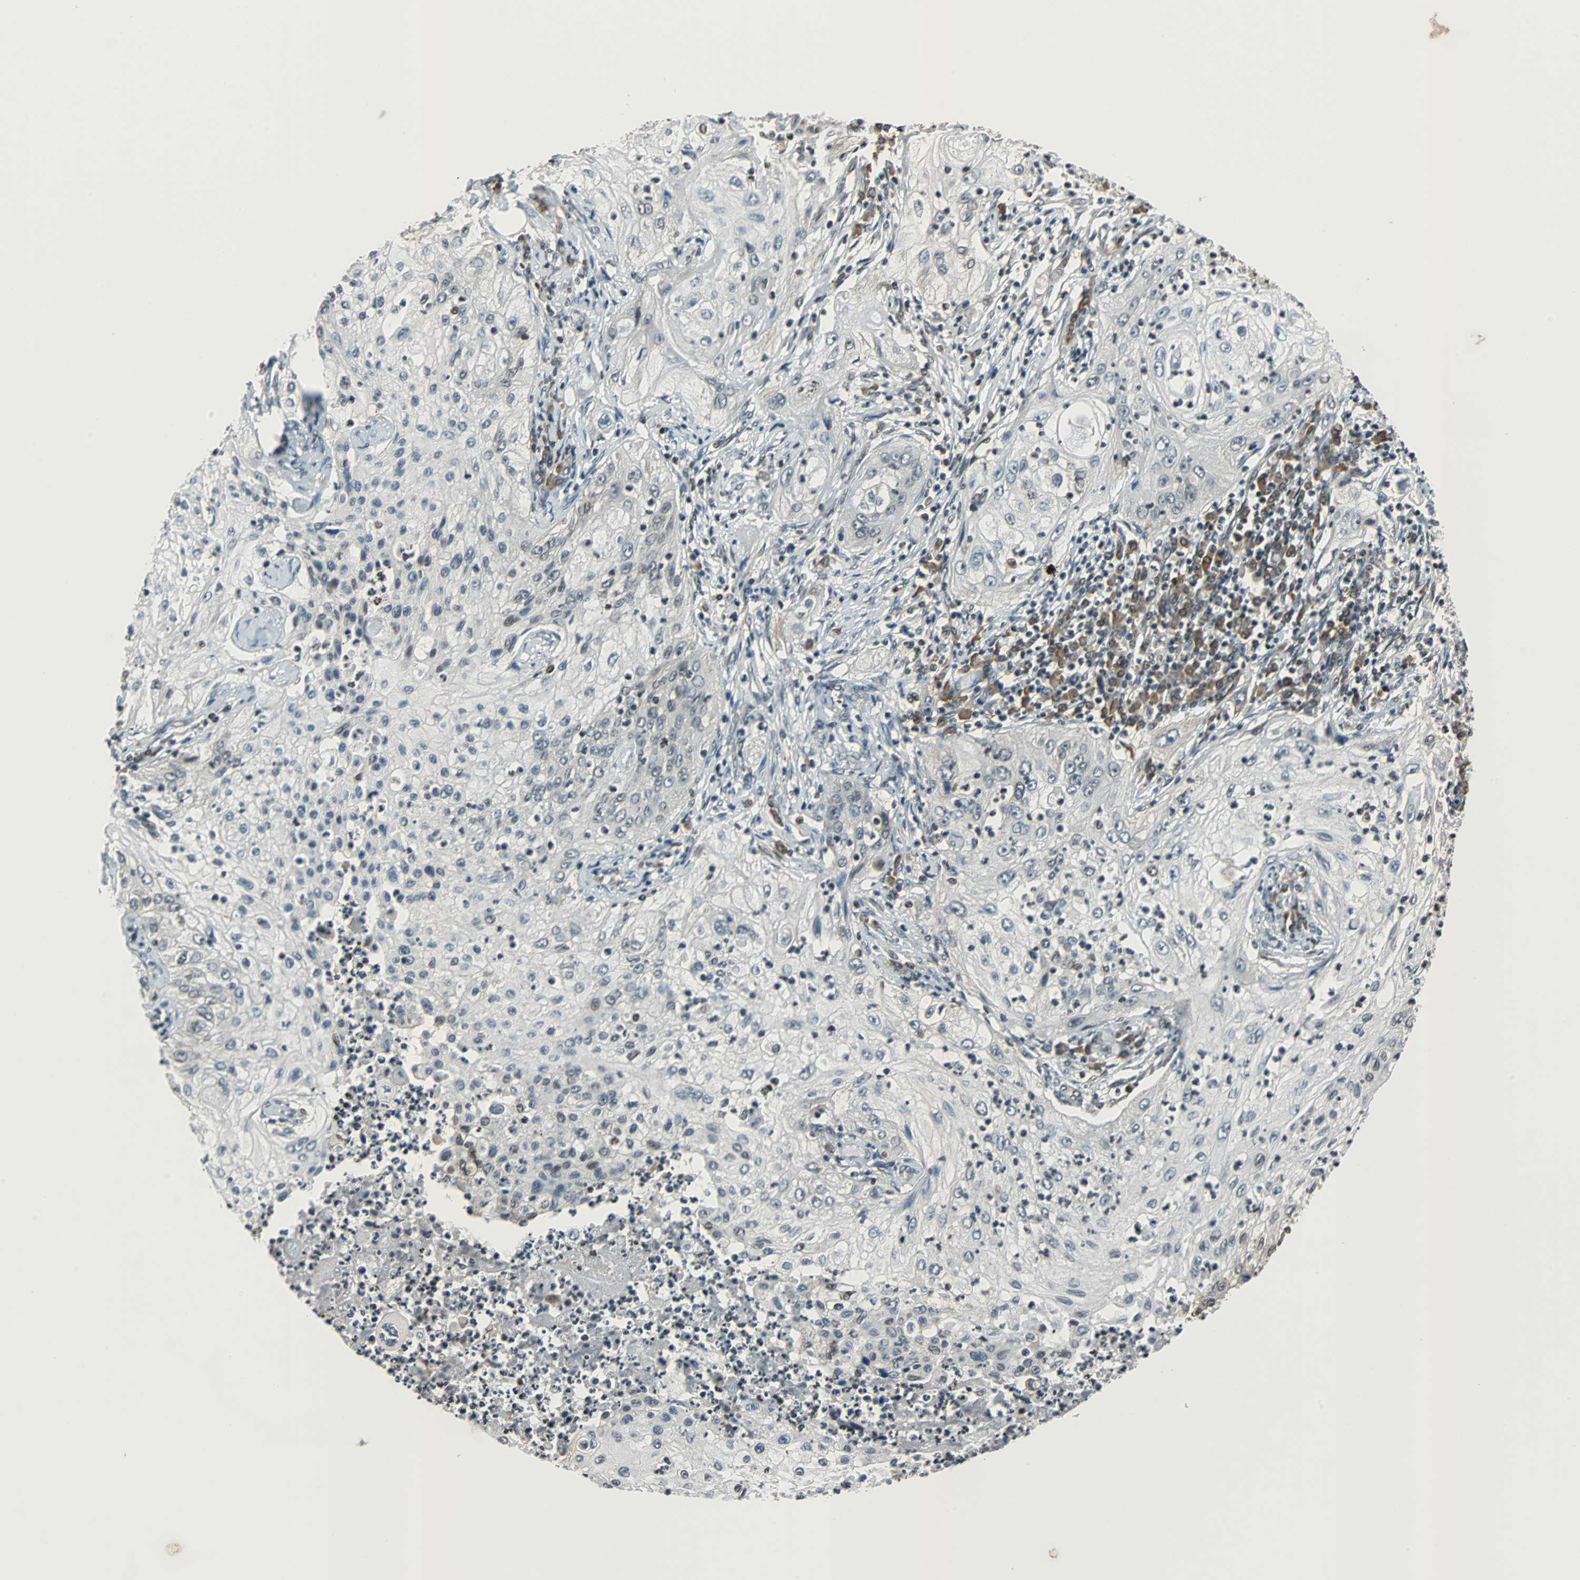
{"staining": {"intensity": "weak", "quantity": "<25%", "location": "nuclear"}, "tissue": "lung cancer", "cell_type": "Tumor cells", "image_type": "cancer", "snomed": [{"axis": "morphology", "description": "Inflammation, NOS"}, {"axis": "morphology", "description": "Squamous cell carcinoma, NOS"}, {"axis": "topography", "description": "Lymph node"}, {"axis": "topography", "description": "Soft tissue"}, {"axis": "topography", "description": "Lung"}], "caption": "Immunohistochemistry (IHC) histopathology image of lung cancer (squamous cell carcinoma) stained for a protein (brown), which exhibits no expression in tumor cells. (Brightfield microscopy of DAB (3,3'-diaminobenzidine) immunohistochemistry at high magnification).", "gene": "REST", "patient": {"sex": "male", "age": 66}}